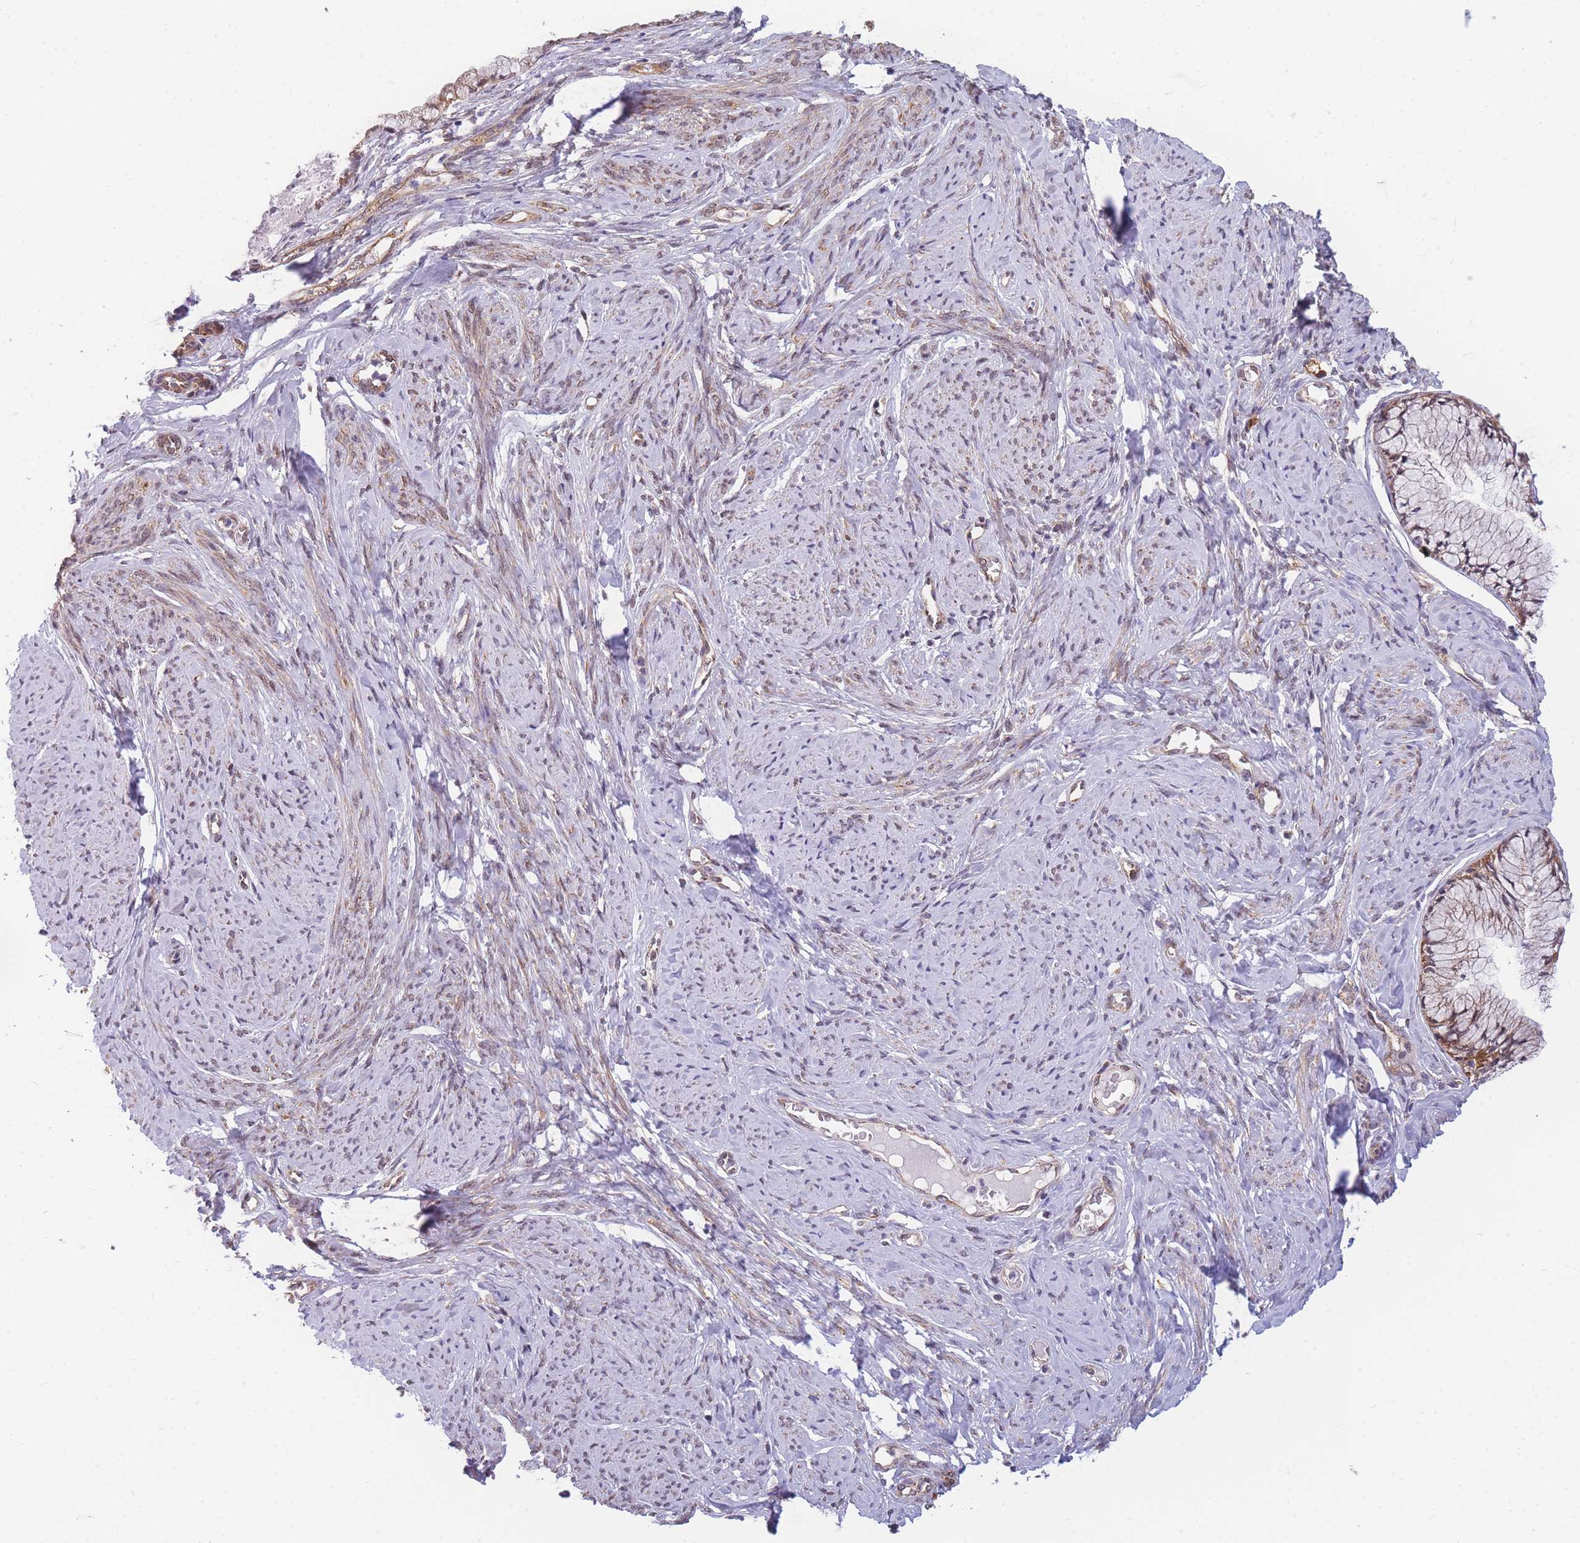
{"staining": {"intensity": "moderate", "quantity": ">75%", "location": "cytoplasmic/membranous"}, "tissue": "cervix", "cell_type": "Glandular cells", "image_type": "normal", "snomed": [{"axis": "morphology", "description": "Normal tissue, NOS"}, {"axis": "topography", "description": "Cervix"}], "caption": "A high-resolution photomicrograph shows immunohistochemistry (IHC) staining of benign cervix, which reveals moderate cytoplasmic/membranous positivity in approximately >75% of glandular cells.", "gene": "ENSG00000276345", "patient": {"sex": "female", "age": 42}}